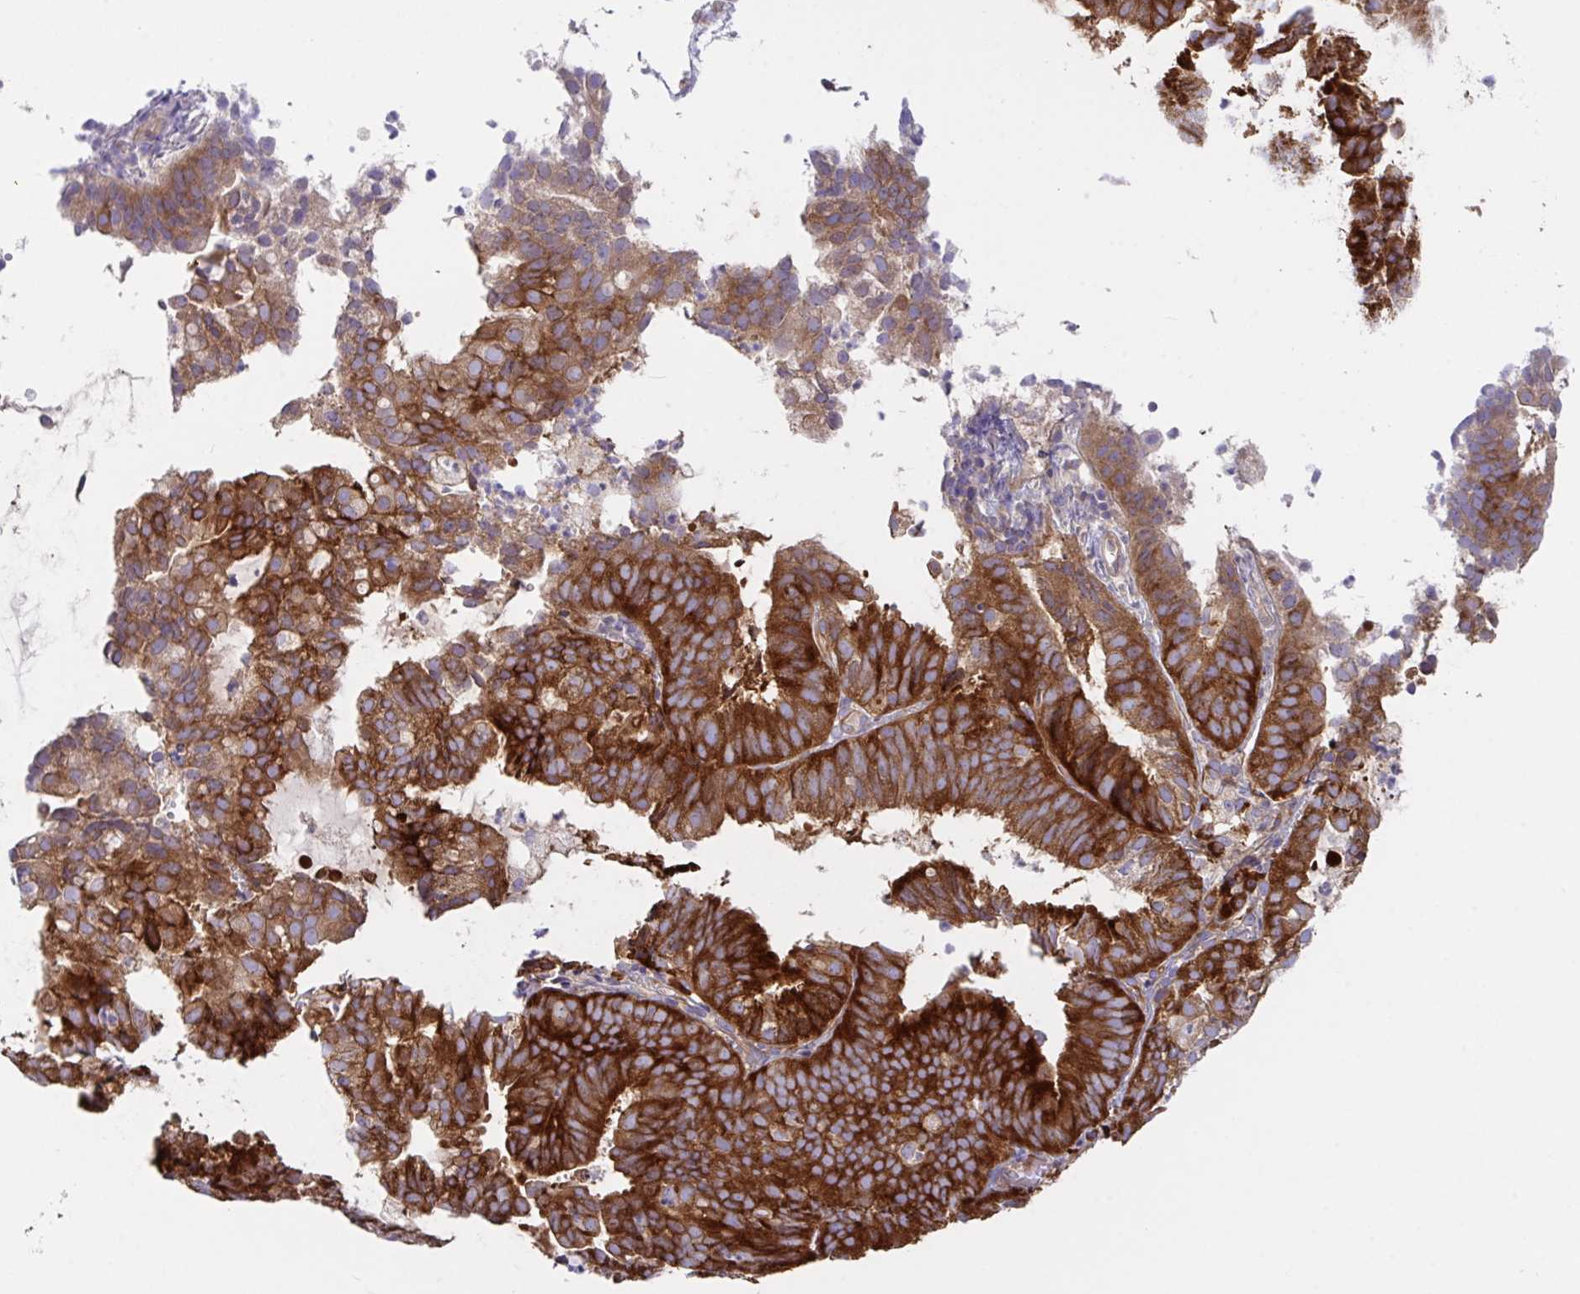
{"staining": {"intensity": "strong", "quantity": ">75%", "location": "cytoplasmic/membranous"}, "tissue": "endometrial cancer", "cell_type": "Tumor cells", "image_type": "cancer", "snomed": [{"axis": "morphology", "description": "Adenocarcinoma, NOS"}, {"axis": "topography", "description": "Endometrium"}], "caption": "Immunohistochemical staining of human endometrial cancer (adenocarcinoma) reveals strong cytoplasmic/membranous protein staining in approximately >75% of tumor cells.", "gene": "YARS2", "patient": {"sex": "female", "age": 80}}